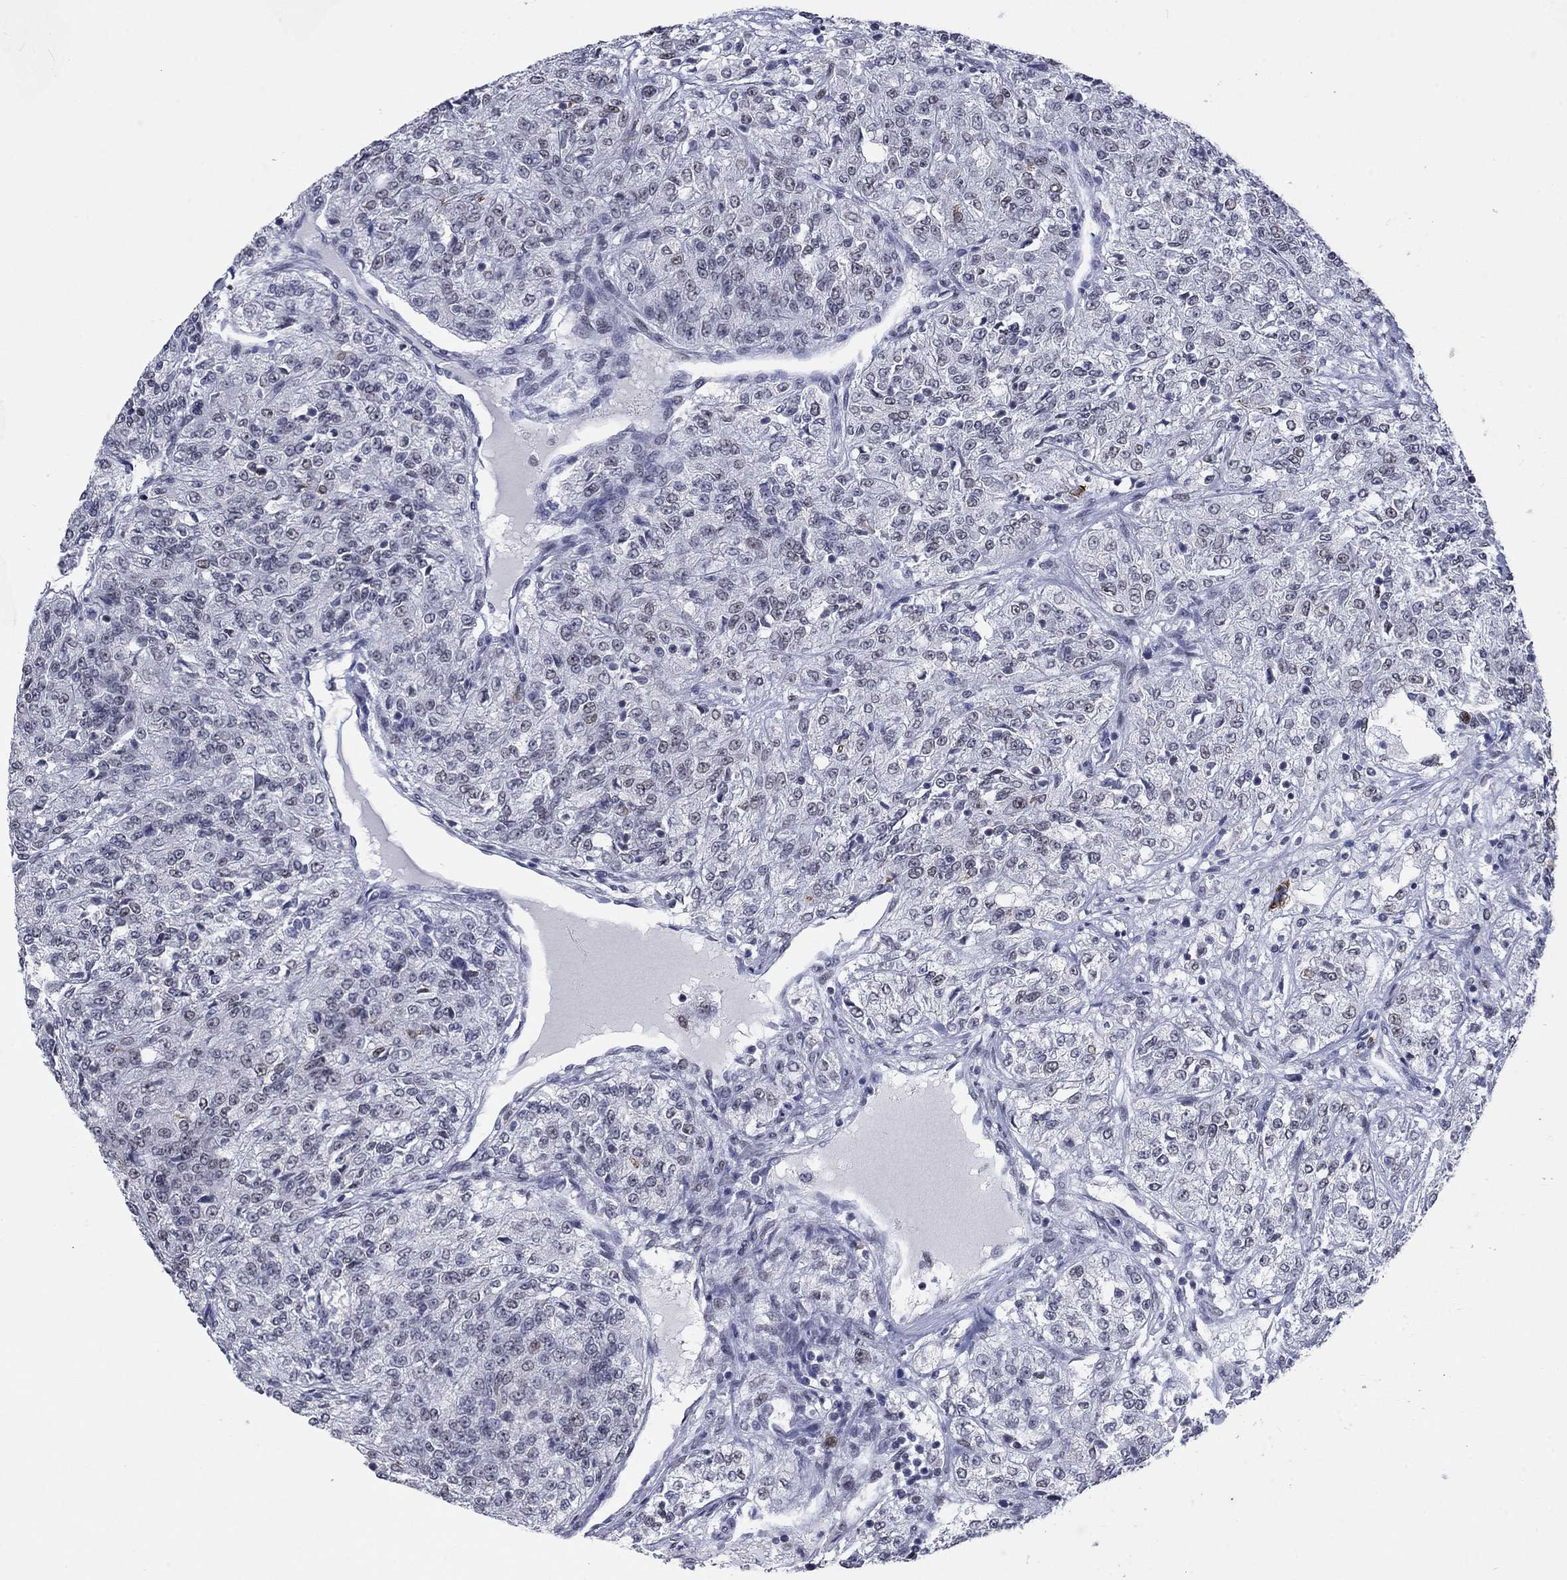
{"staining": {"intensity": "negative", "quantity": "none", "location": "none"}, "tissue": "renal cancer", "cell_type": "Tumor cells", "image_type": "cancer", "snomed": [{"axis": "morphology", "description": "Adenocarcinoma, NOS"}, {"axis": "topography", "description": "Kidney"}], "caption": "Tumor cells show no significant protein positivity in adenocarcinoma (renal).", "gene": "HCFC1", "patient": {"sex": "female", "age": 63}}